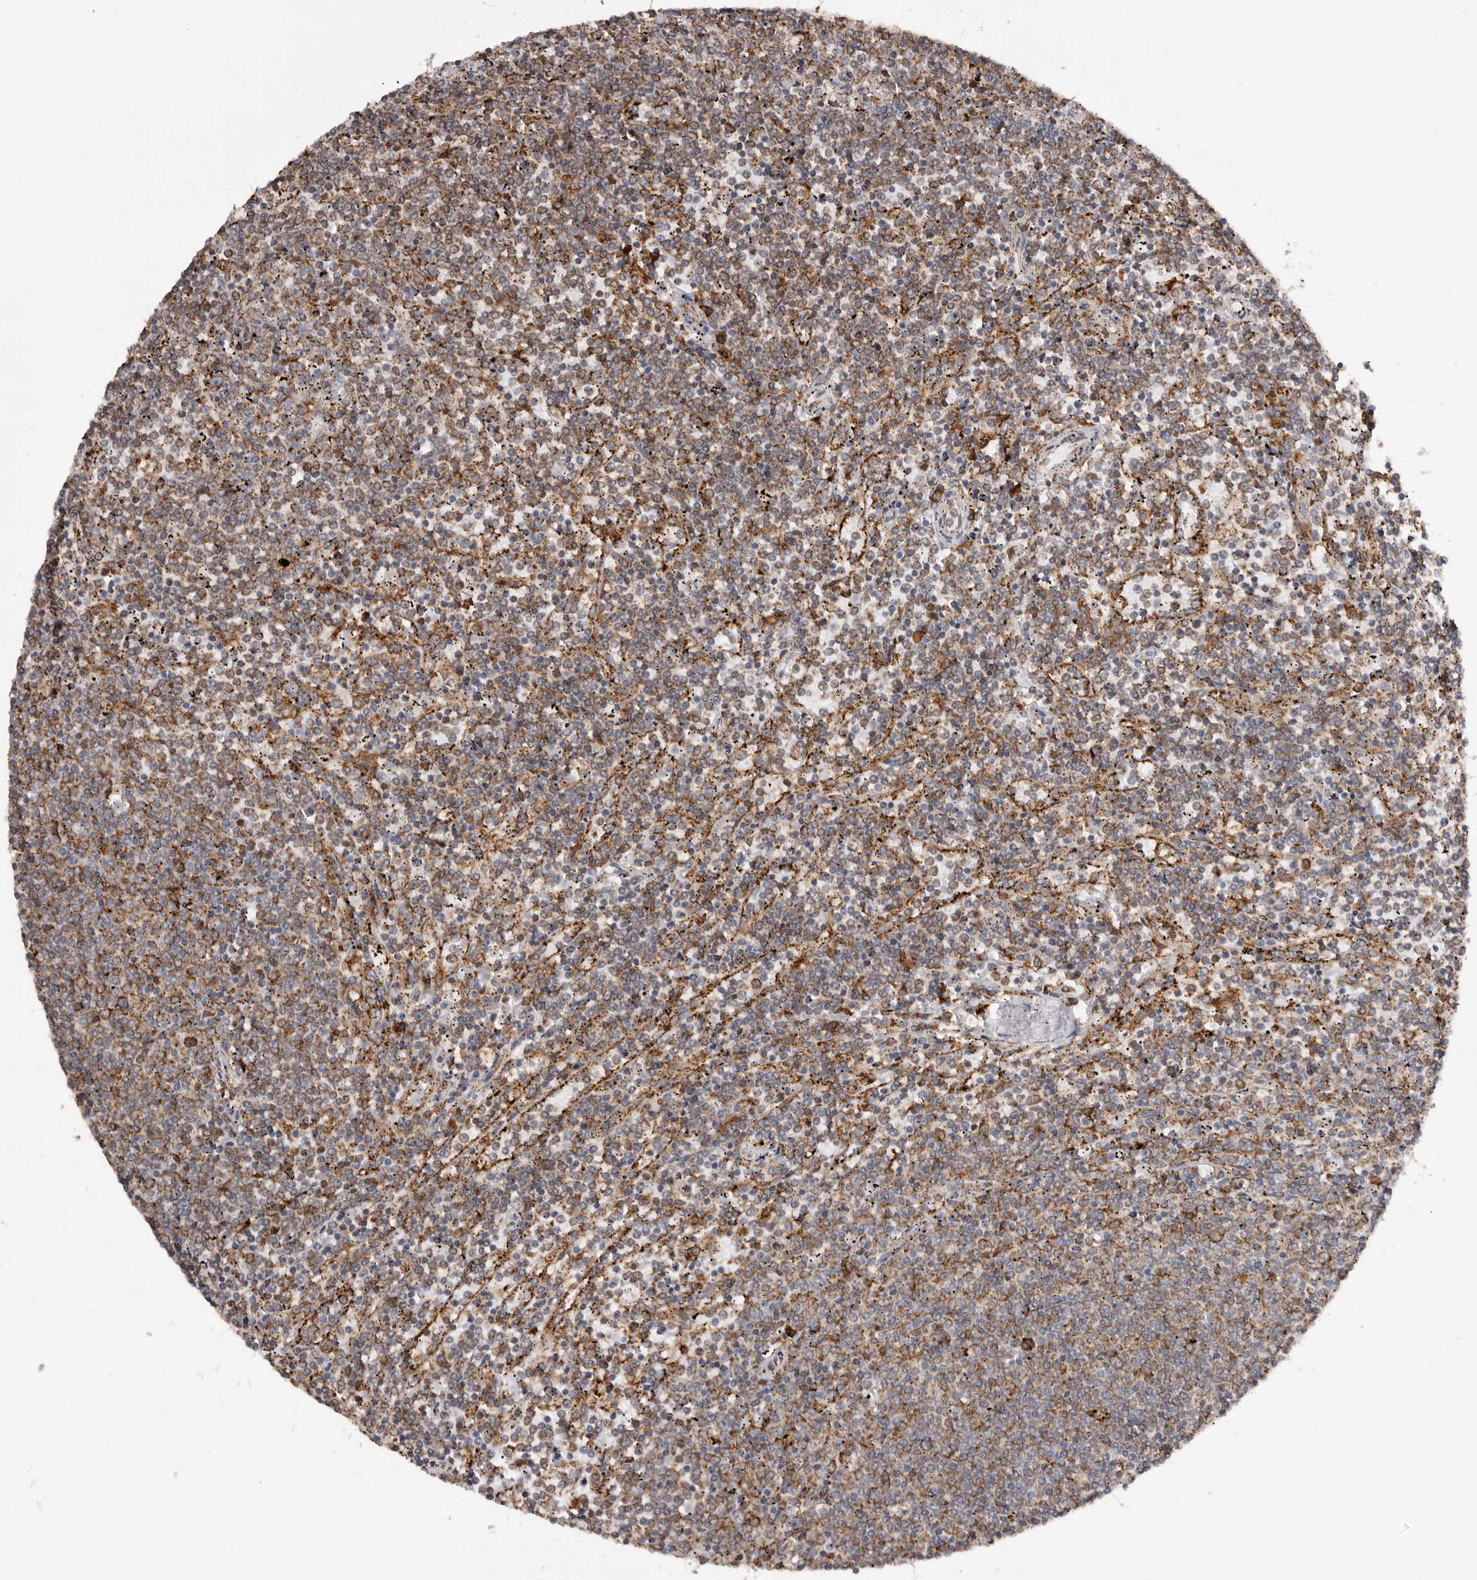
{"staining": {"intensity": "moderate", "quantity": ">75%", "location": "cytoplasmic/membranous"}, "tissue": "lymphoma", "cell_type": "Tumor cells", "image_type": "cancer", "snomed": [{"axis": "morphology", "description": "Malignant lymphoma, non-Hodgkin's type, Low grade"}, {"axis": "topography", "description": "Spleen"}], "caption": "Immunohistochemistry (DAB (3,3'-diaminobenzidine)) staining of human low-grade malignant lymphoma, non-Hodgkin's type shows moderate cytoplasmic/membranous protein expression in about >75% of tumor cells.", "gene": "QRSL1", "patient": {"sex": "female", "age": 50}}